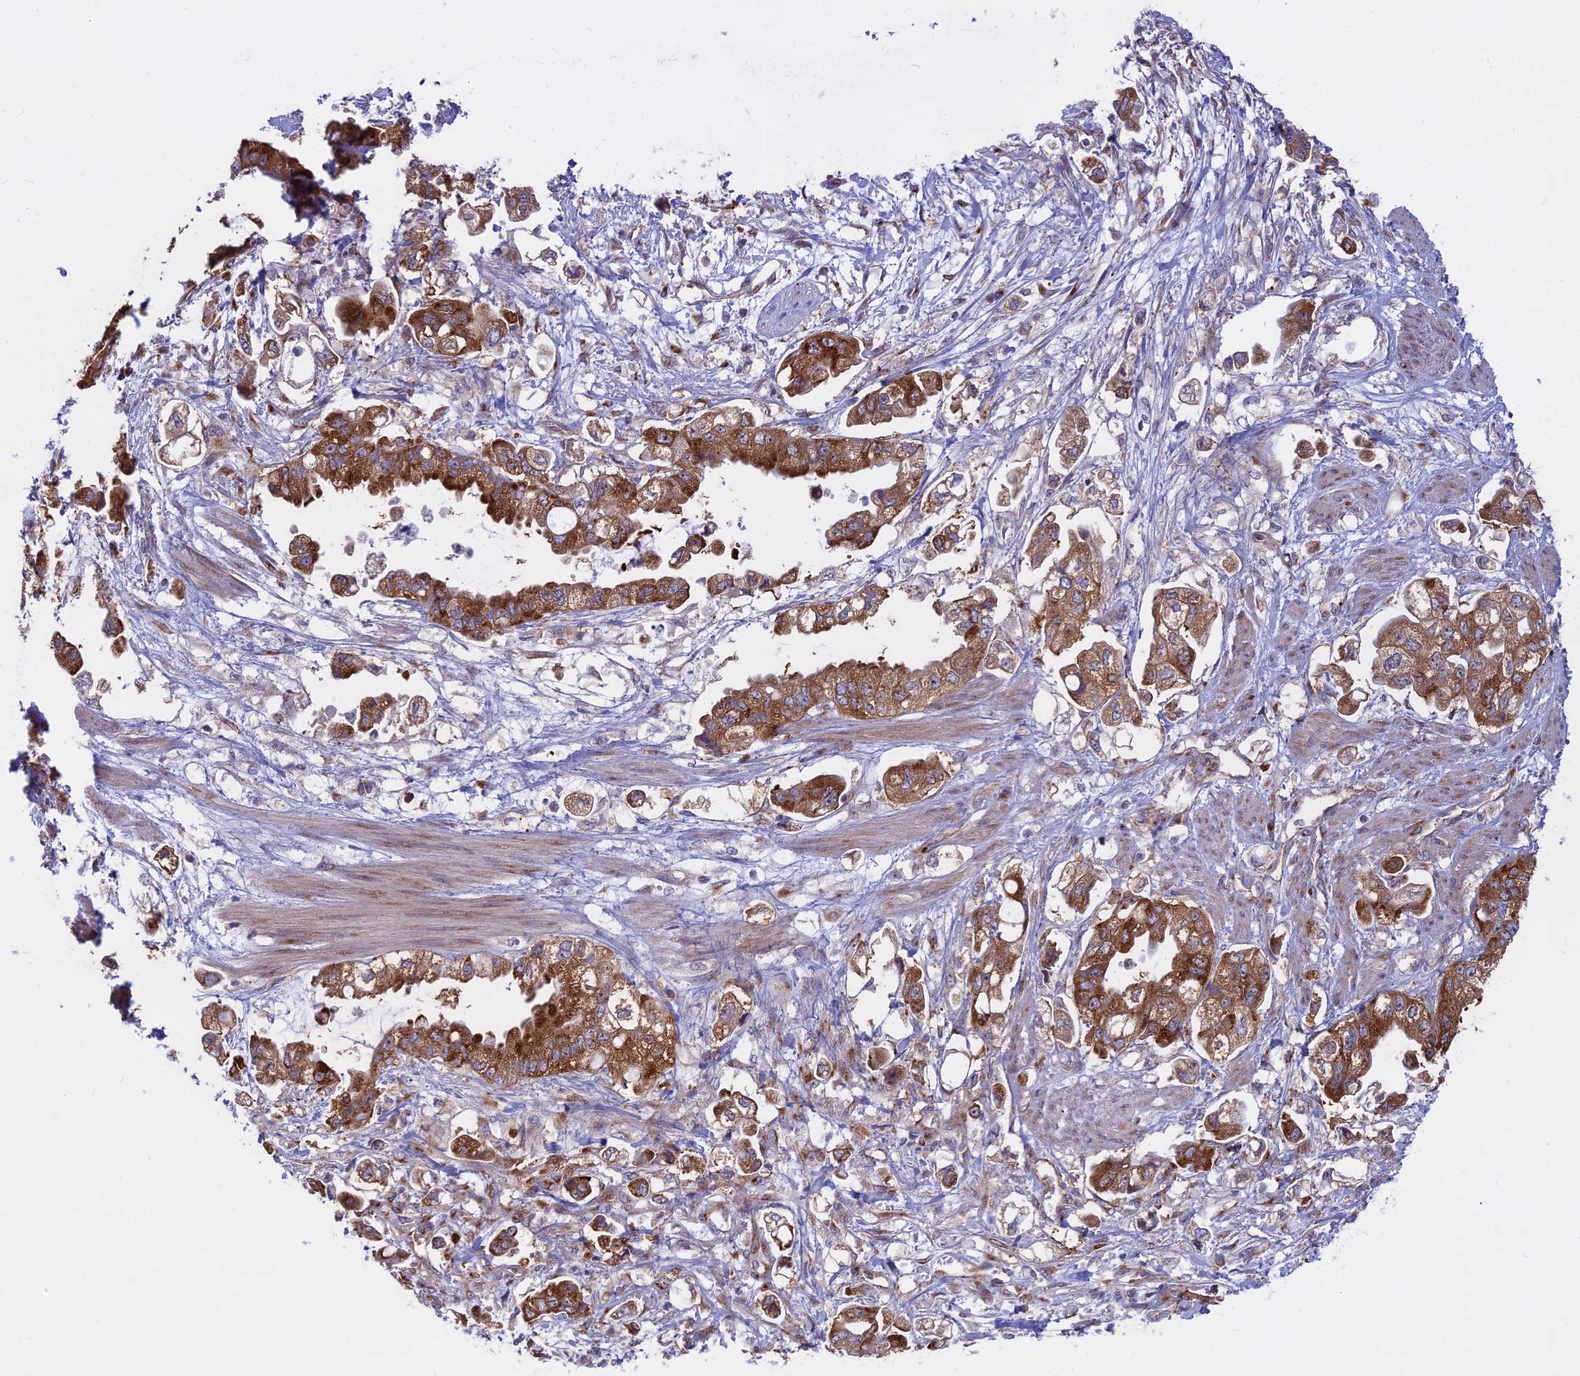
{"staining": {"intensity": "moderate", "quantity": ">75%", "location": "cytoplasmic/membranous"}, "tissue": "stomach cancer", "cell_type": "Tumor cells", "image_type": "cancer", "snomed": [{"axis": "morphology", "description": "Adenocarcinoma, NOS"}, {"axis": "topography", "description": "Stomach"}], "caption": "The immunohistochemical stain highlights moderate cytoplasmic/membranous positivity in tumor cells of adenocarcinoma (stomach) tissue.", "gene": "CLINT1", "patient": {"sex": "male", "age": 62}}